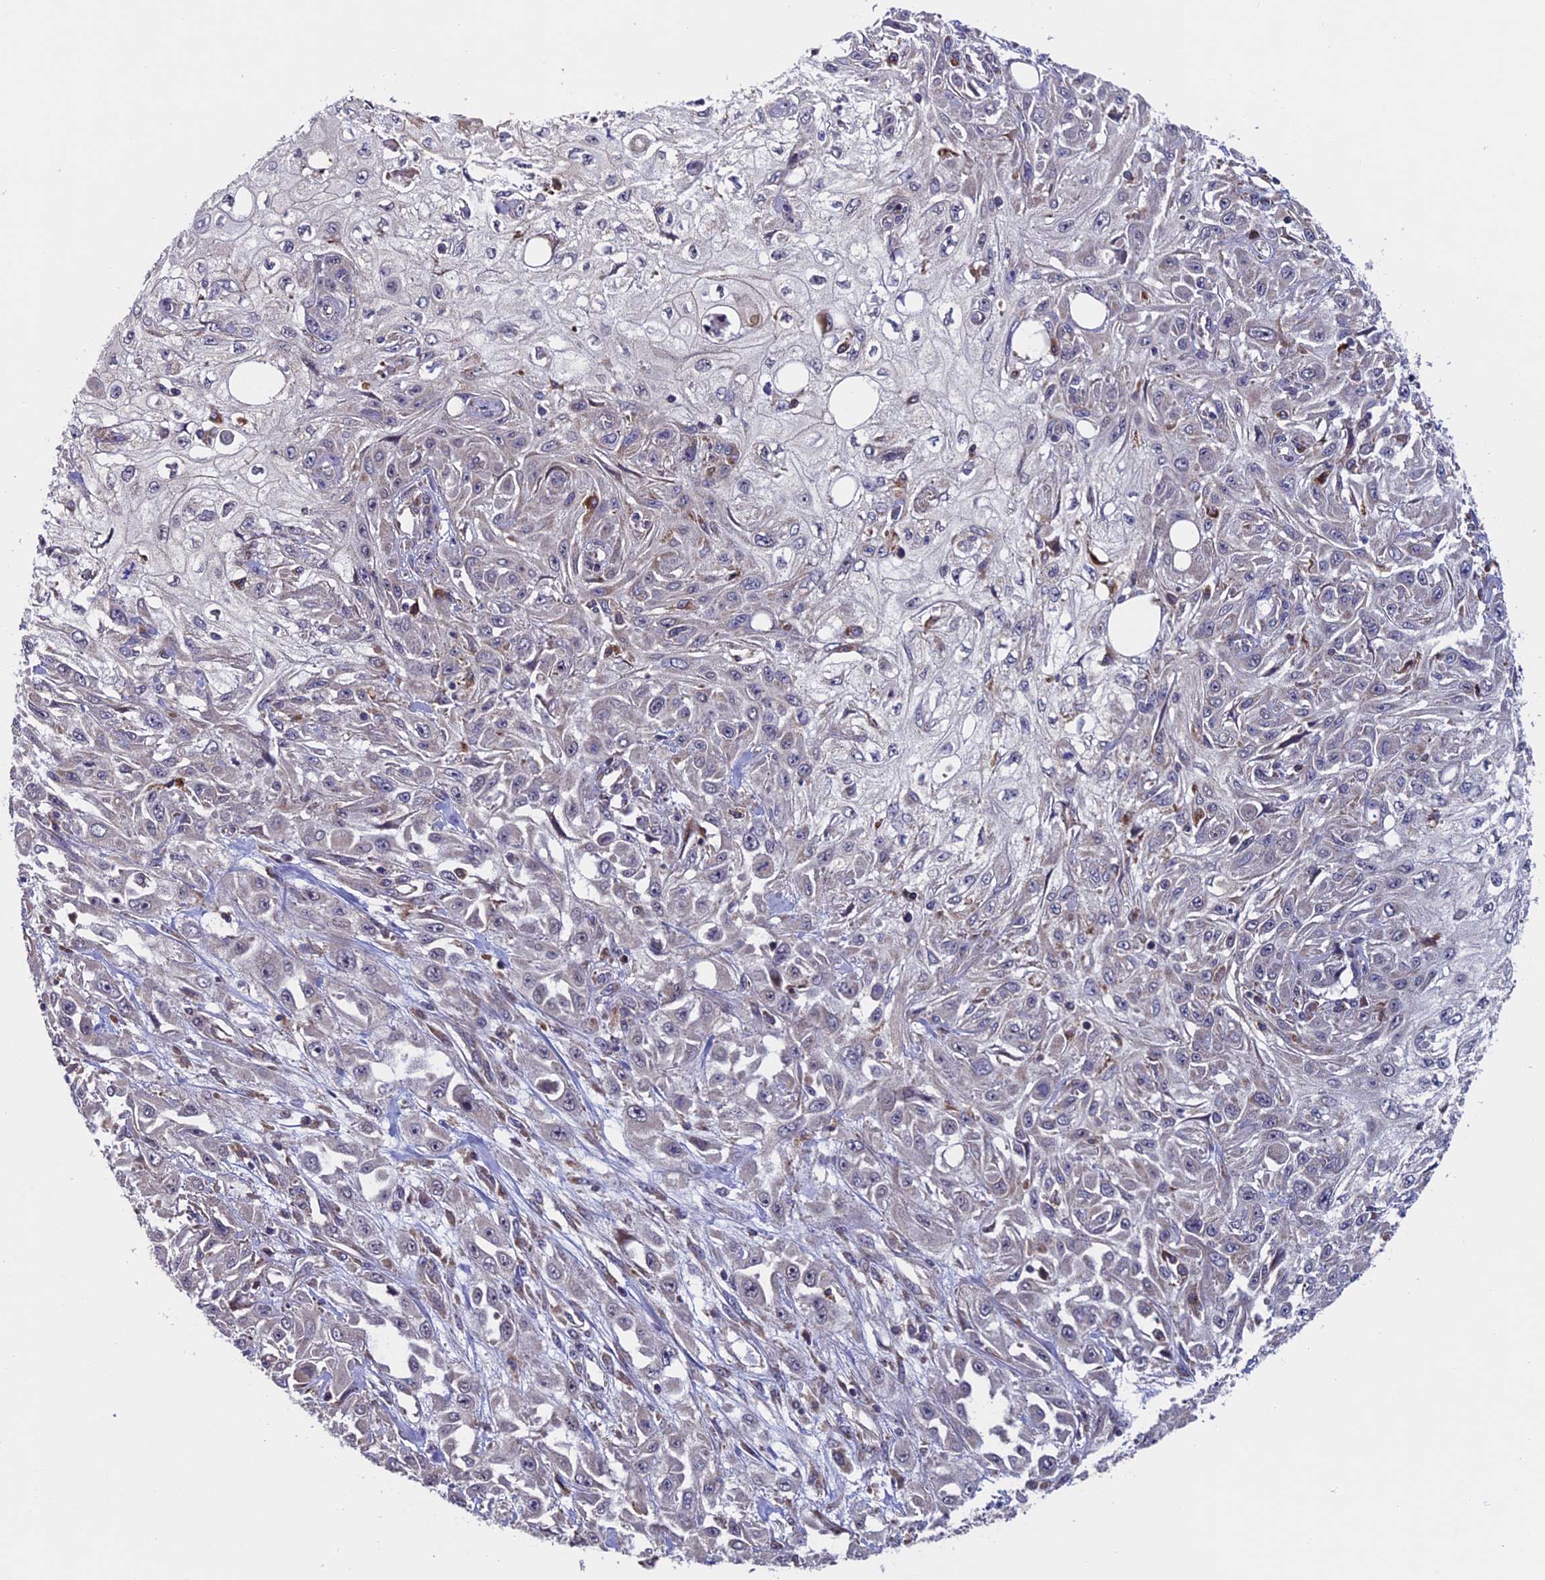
{"staining": {"intensity": "negative", "quantity": "none", "location": "none"}, "tissue": "skin cancer", "cell_type": "Tumor cells", "image_type": "cancer", "snomed": [{"axis": "morphology", "description": "Squamous cell carcinoma, NOS"}, {"axis": "morphology", "description": "Squamous cell carcinoma, metastatic, NOS"}, {"axis": "topography", "description": "Skin"}, {"axis": "topography", "description": "Lymph node"}], "caption": "Tumor cells show no significant protein staining in skin metastatic squamous cell carcinoma.", "gene": "RNF17", "patient": {"sex": "male", "age": 75}}